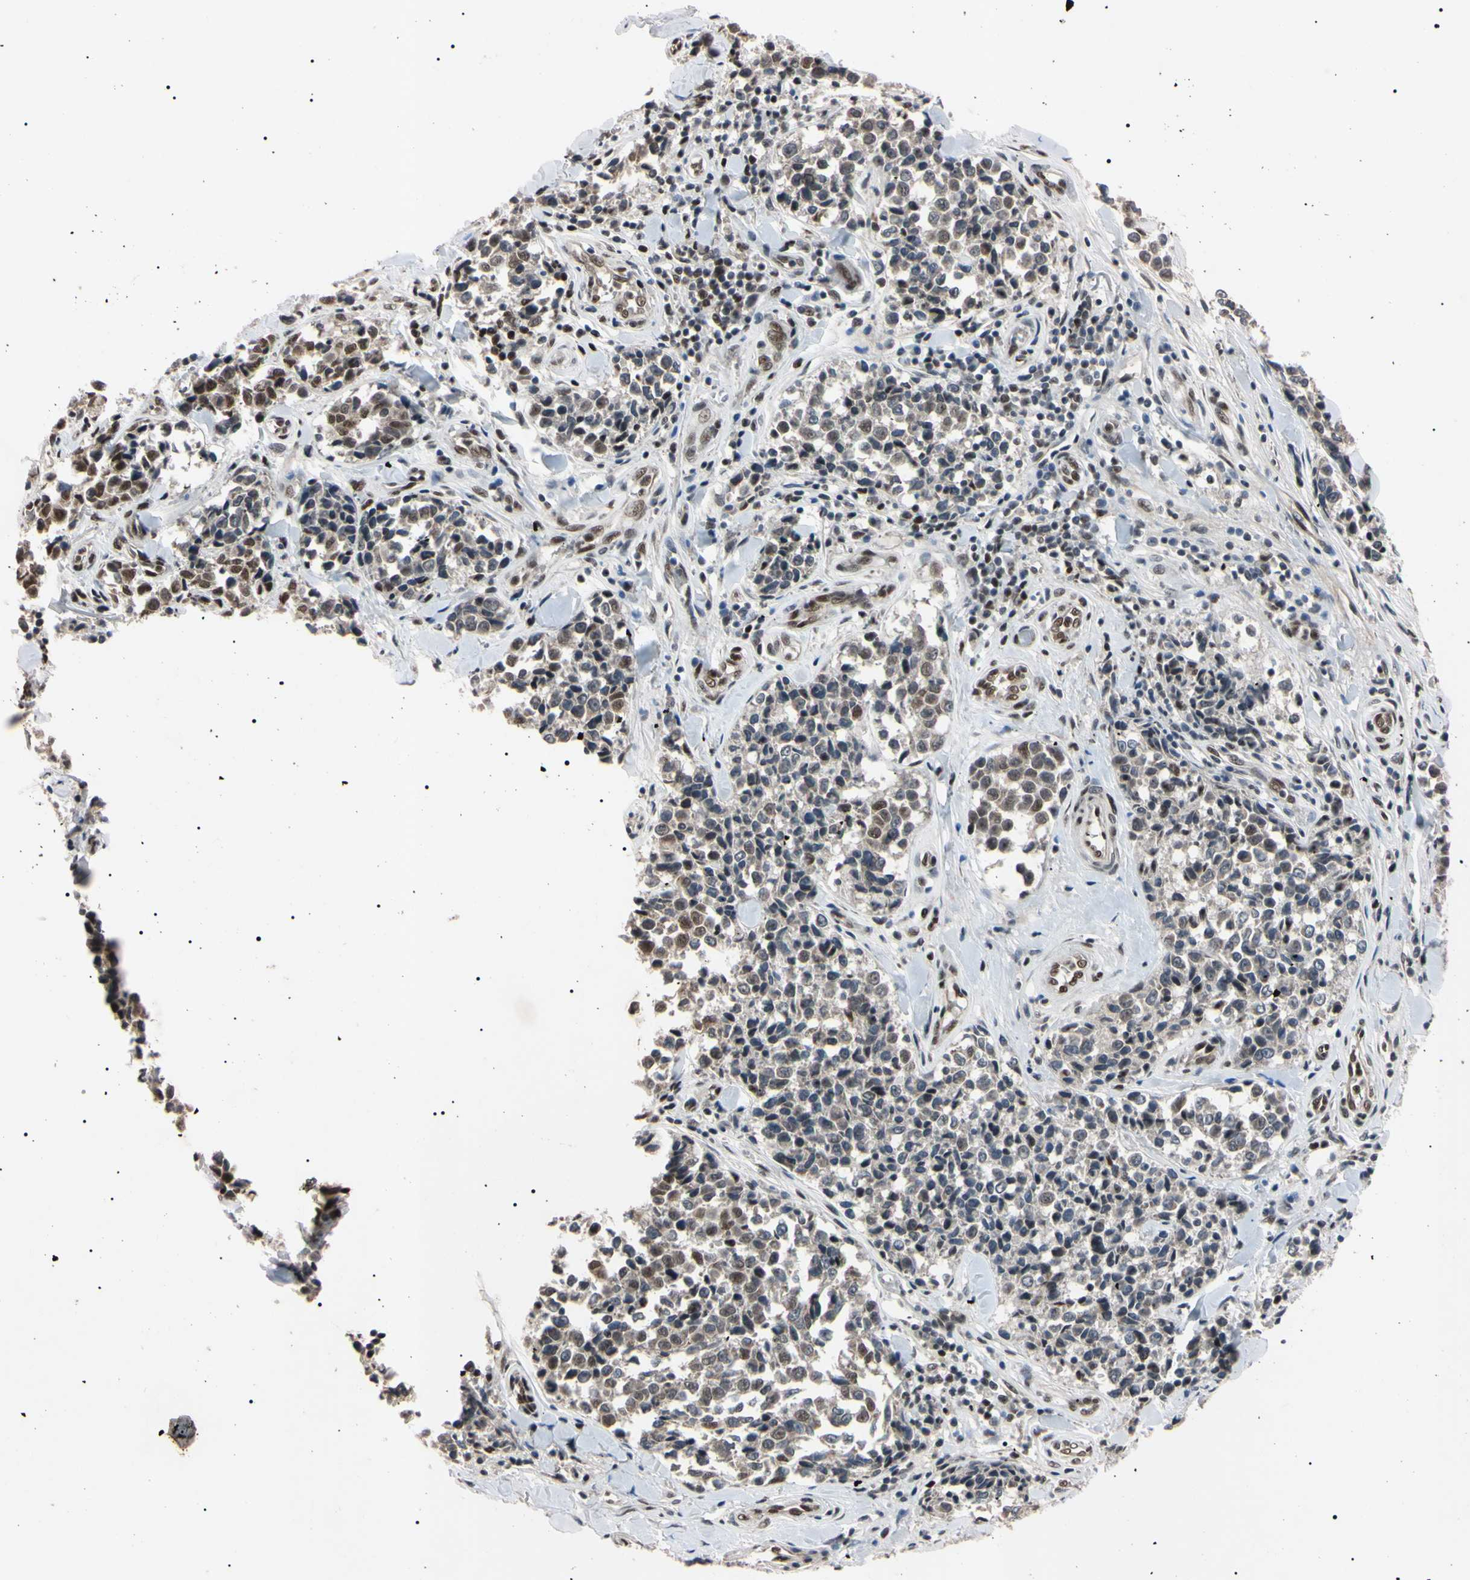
{"staining": {"intensity": "weak", "quantity": "25%-75%", "location": "nuclear"}, "tissue": "melanoma", "cell_type": "Tumor cells", "image_type": "cancer", "snomed": [{"axis": "morphology", "description": "Malignant melanoma, NOS"}, {"axis": "topography", "description": "Skin"}], "caption": "Weak nuclear expression for a protein is identified in approximately 25%-75% of tumor cells of malignant melanoma using immunohistochemistry.", "gene": "YY1", "patient": {"sex": "female", "age": 64}}